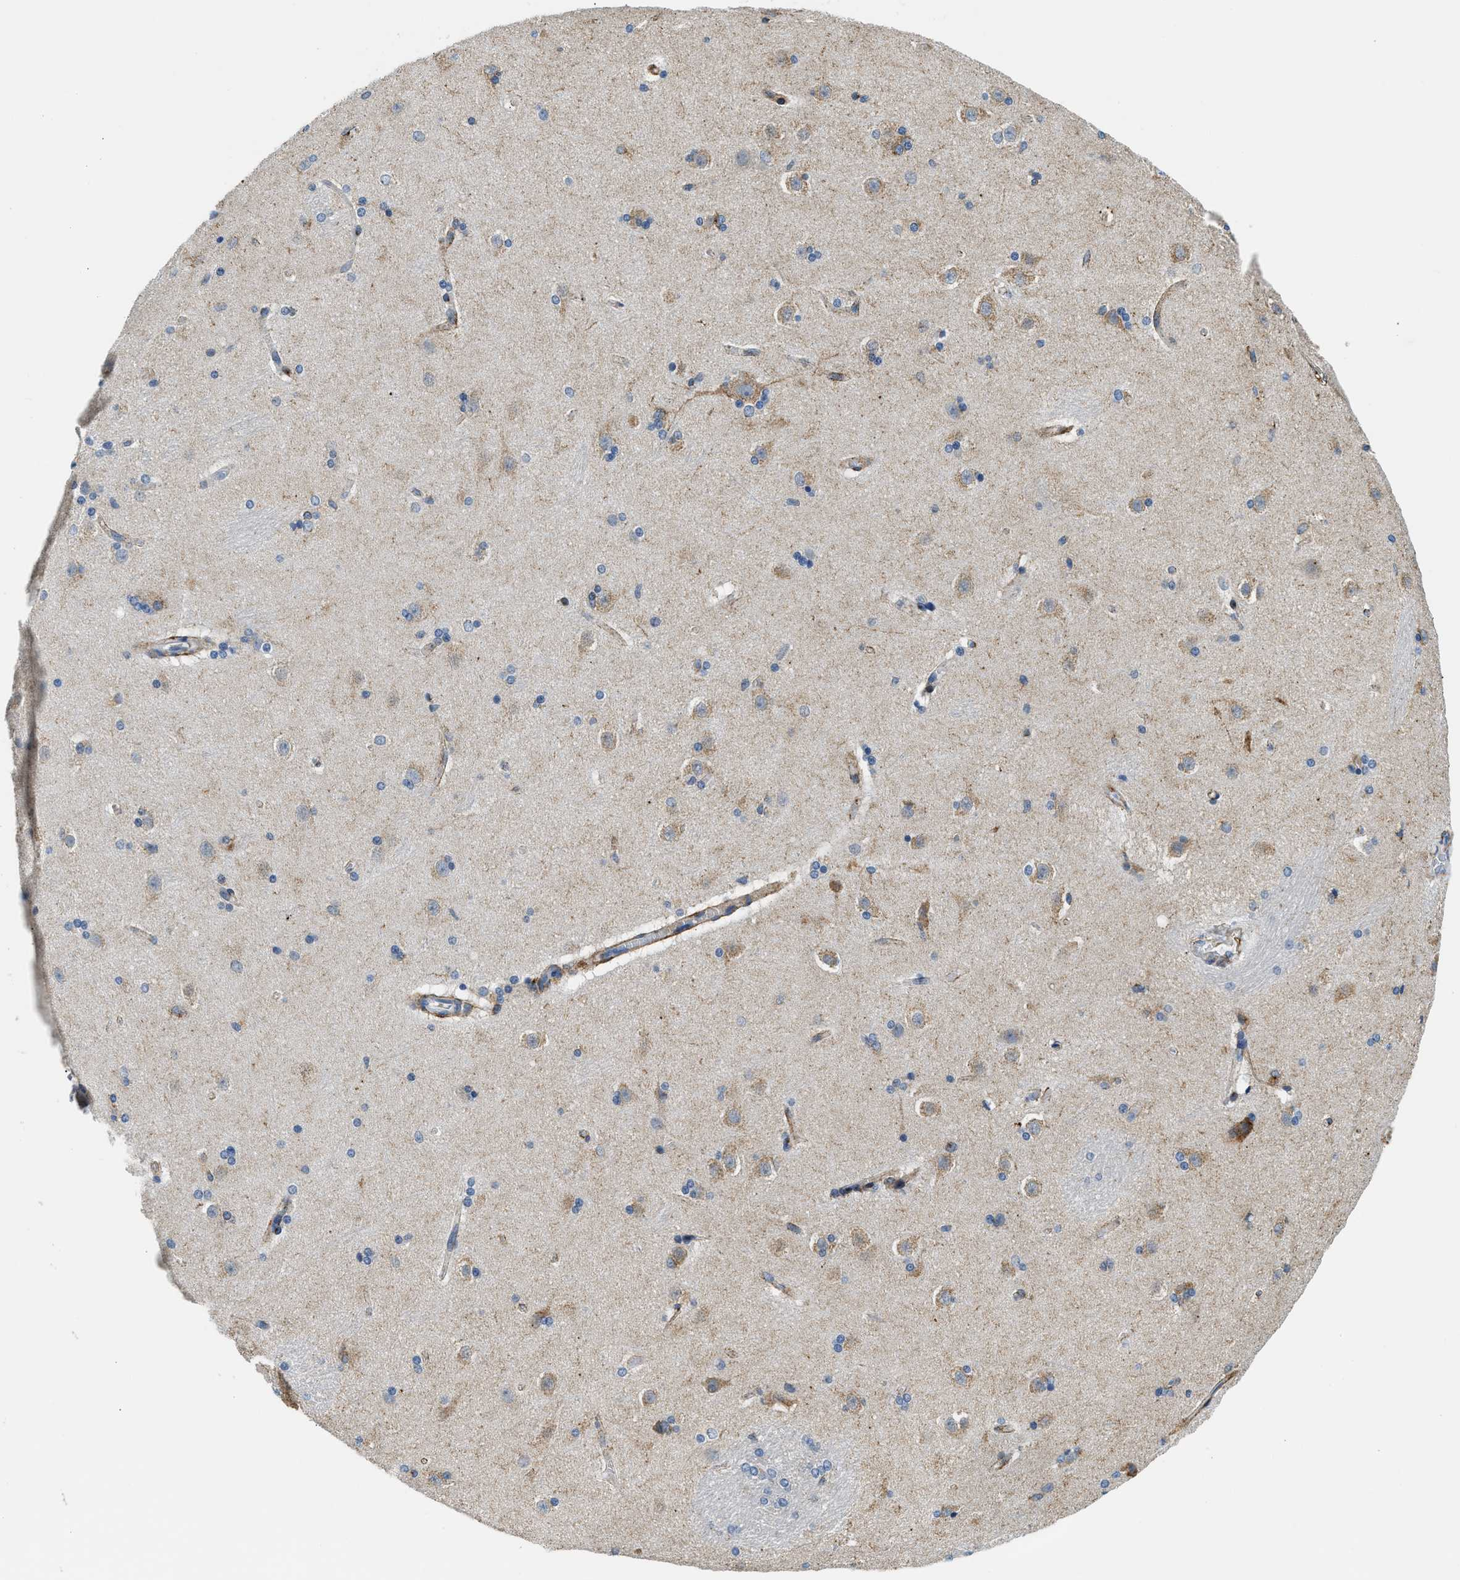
{"staining": {"intensity": "moderate", "quantity": "<25%", "location": "cytoplasmic/membranous"}, "tissue": "caudate", "cell_type": "Glial cells", "image_type": "normal", "snomed": [{"axis": "morphology", "description": "Normal tissue, NOS"}, {"axis": "topography", "description": "Lateral ventricle wall"}], "caption": "An IHC micrograph of unremarkable tissue is shown. Protein staining in brown labels moderate cytoplasmic/membranous positivity in caudate within glial cells.", "gene": "LRP1", "patient": {"sex": "female", "age": 19}}